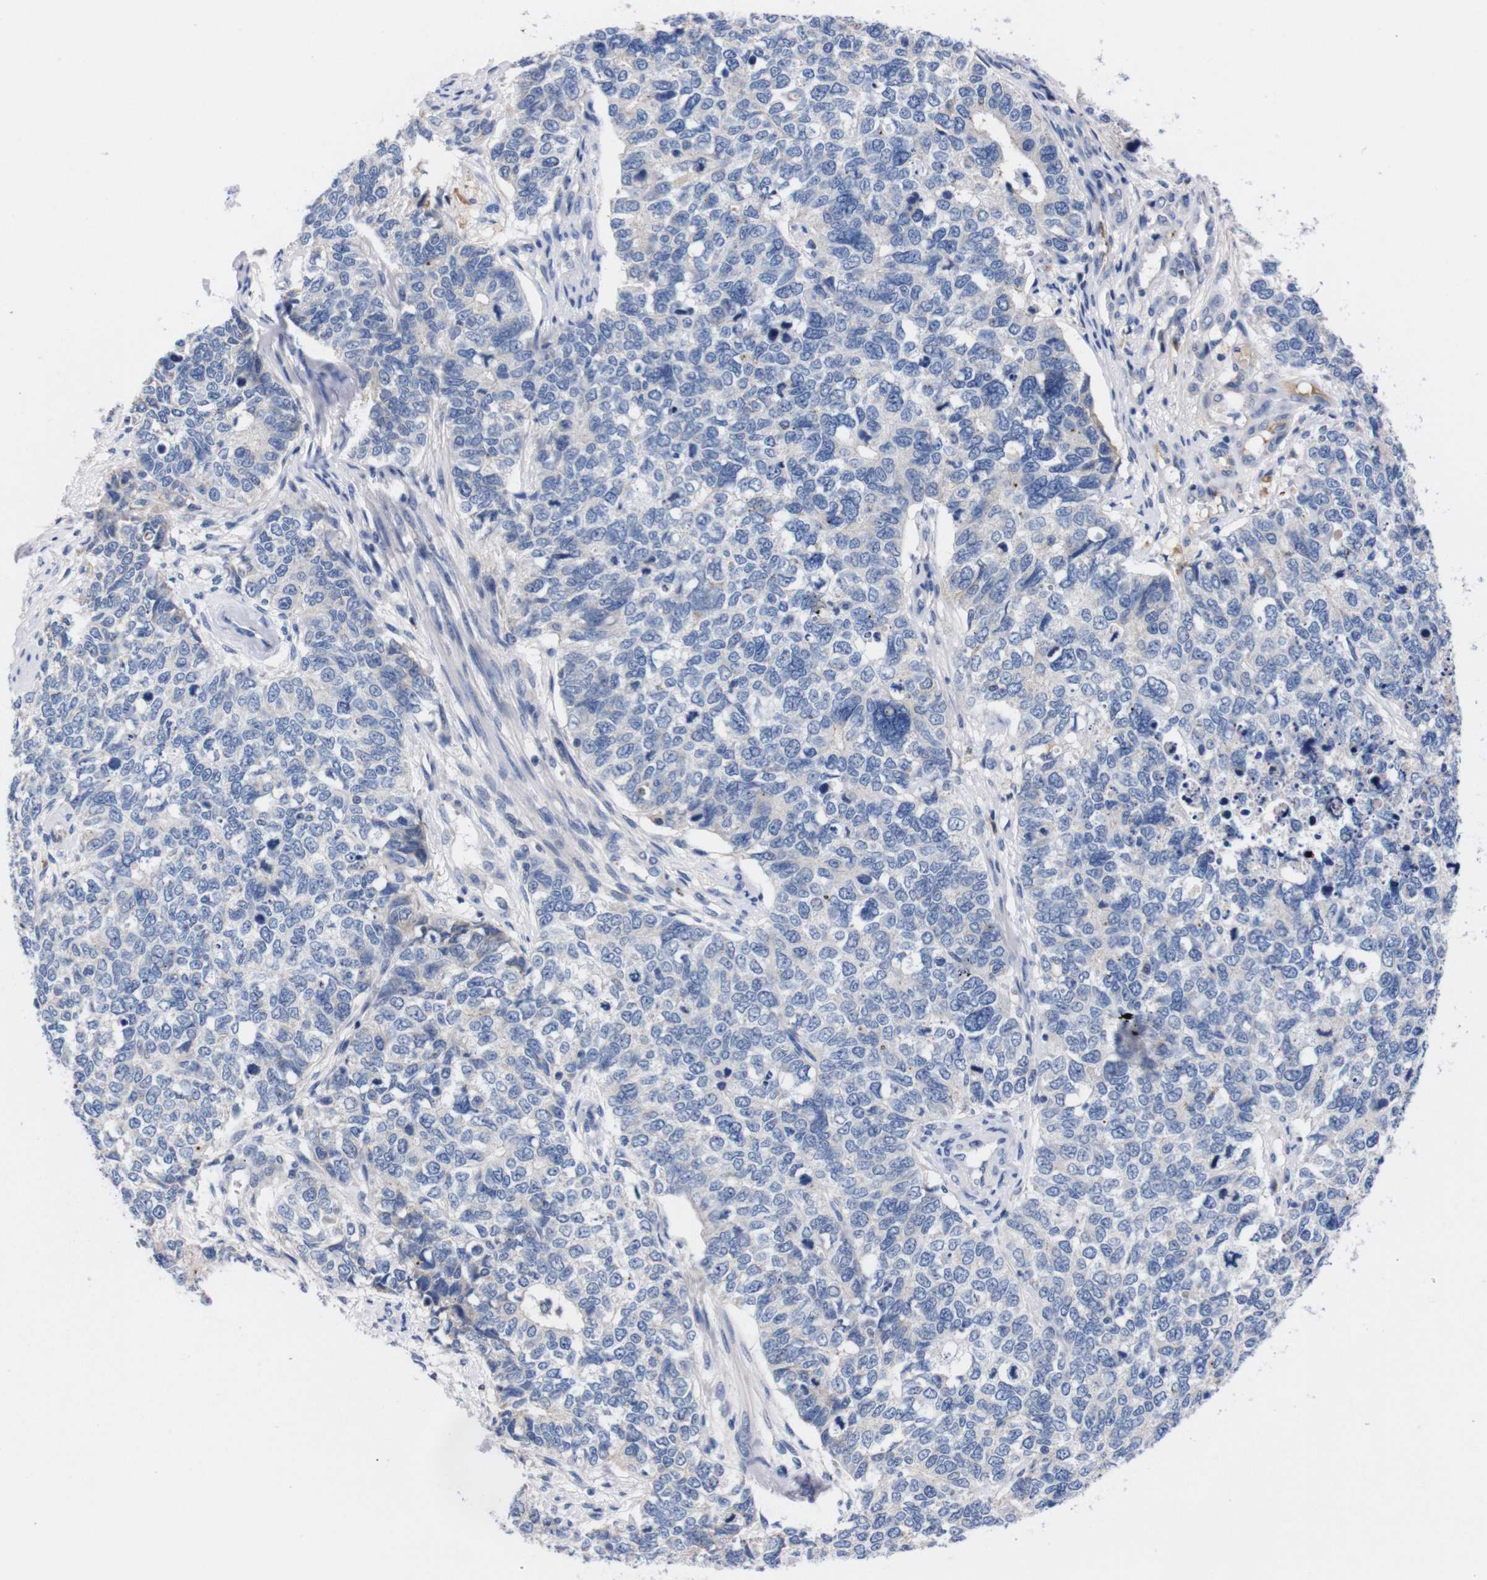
{"staining": {"intensity": "negative", "quantity": "none", "location": "none"}, "tissue": "cervical cancer", "cell_type": "Tumor cells", "image_type": "cancer", "snomed": [{"axis": "morphology", "description": "Squamous cell carcinoma, NOS"}, {"axis": "topography", "description": "Cervix"}], "caption": "Tumor cells show no significant protein expression in cervical squamous cell carcinoma.", "gene": "FAM210A", "patient": {"sex": "female", "age": 63}}